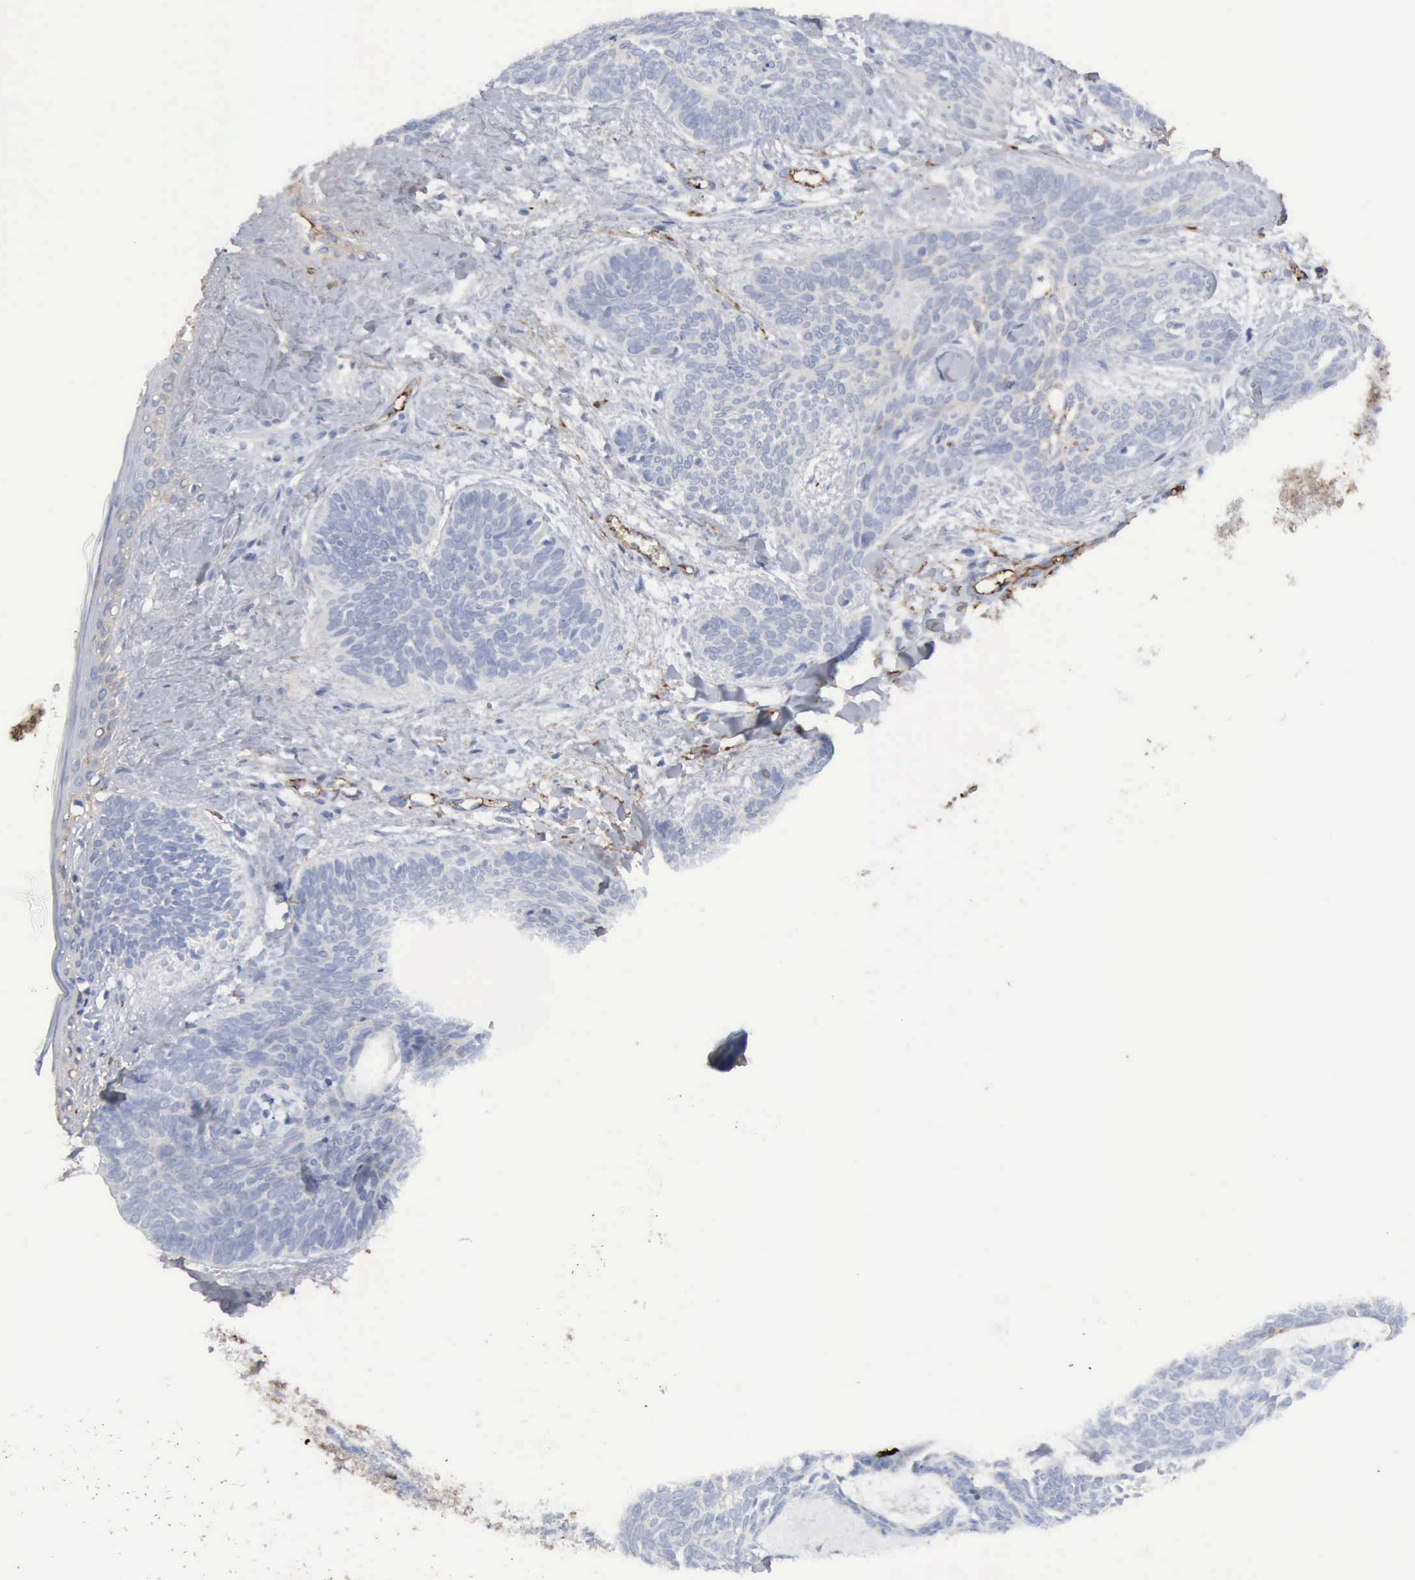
{"staining": {"intensity": "negative", "quantity": "none", "location": "none"}, "tissue": "skin cancer", "cell_type": "Tumor cells", "image_type": "cancer", "snomed": [{"axis": "morphology", "description": "Basal cell carcinoma"}, {"axis": "topography", "description": "Skin"}], "caption": "High magnification brightfield microscopy of skin cancer (basal cell carcinoma) stained with DAB (3,3'-diaminobenzidine) (brown) and counterstained with hematoxylin (blue): tumor cells show no significant positivity. (Stains: DAB (3,3'-diaminobenzidine) immunohistochemistry with hematoxylin counter stain, Microscopy: brightfield microscopy at high magnification).", "gene": "C4BPA", "patient": {"sex": "female", "age": 81}}